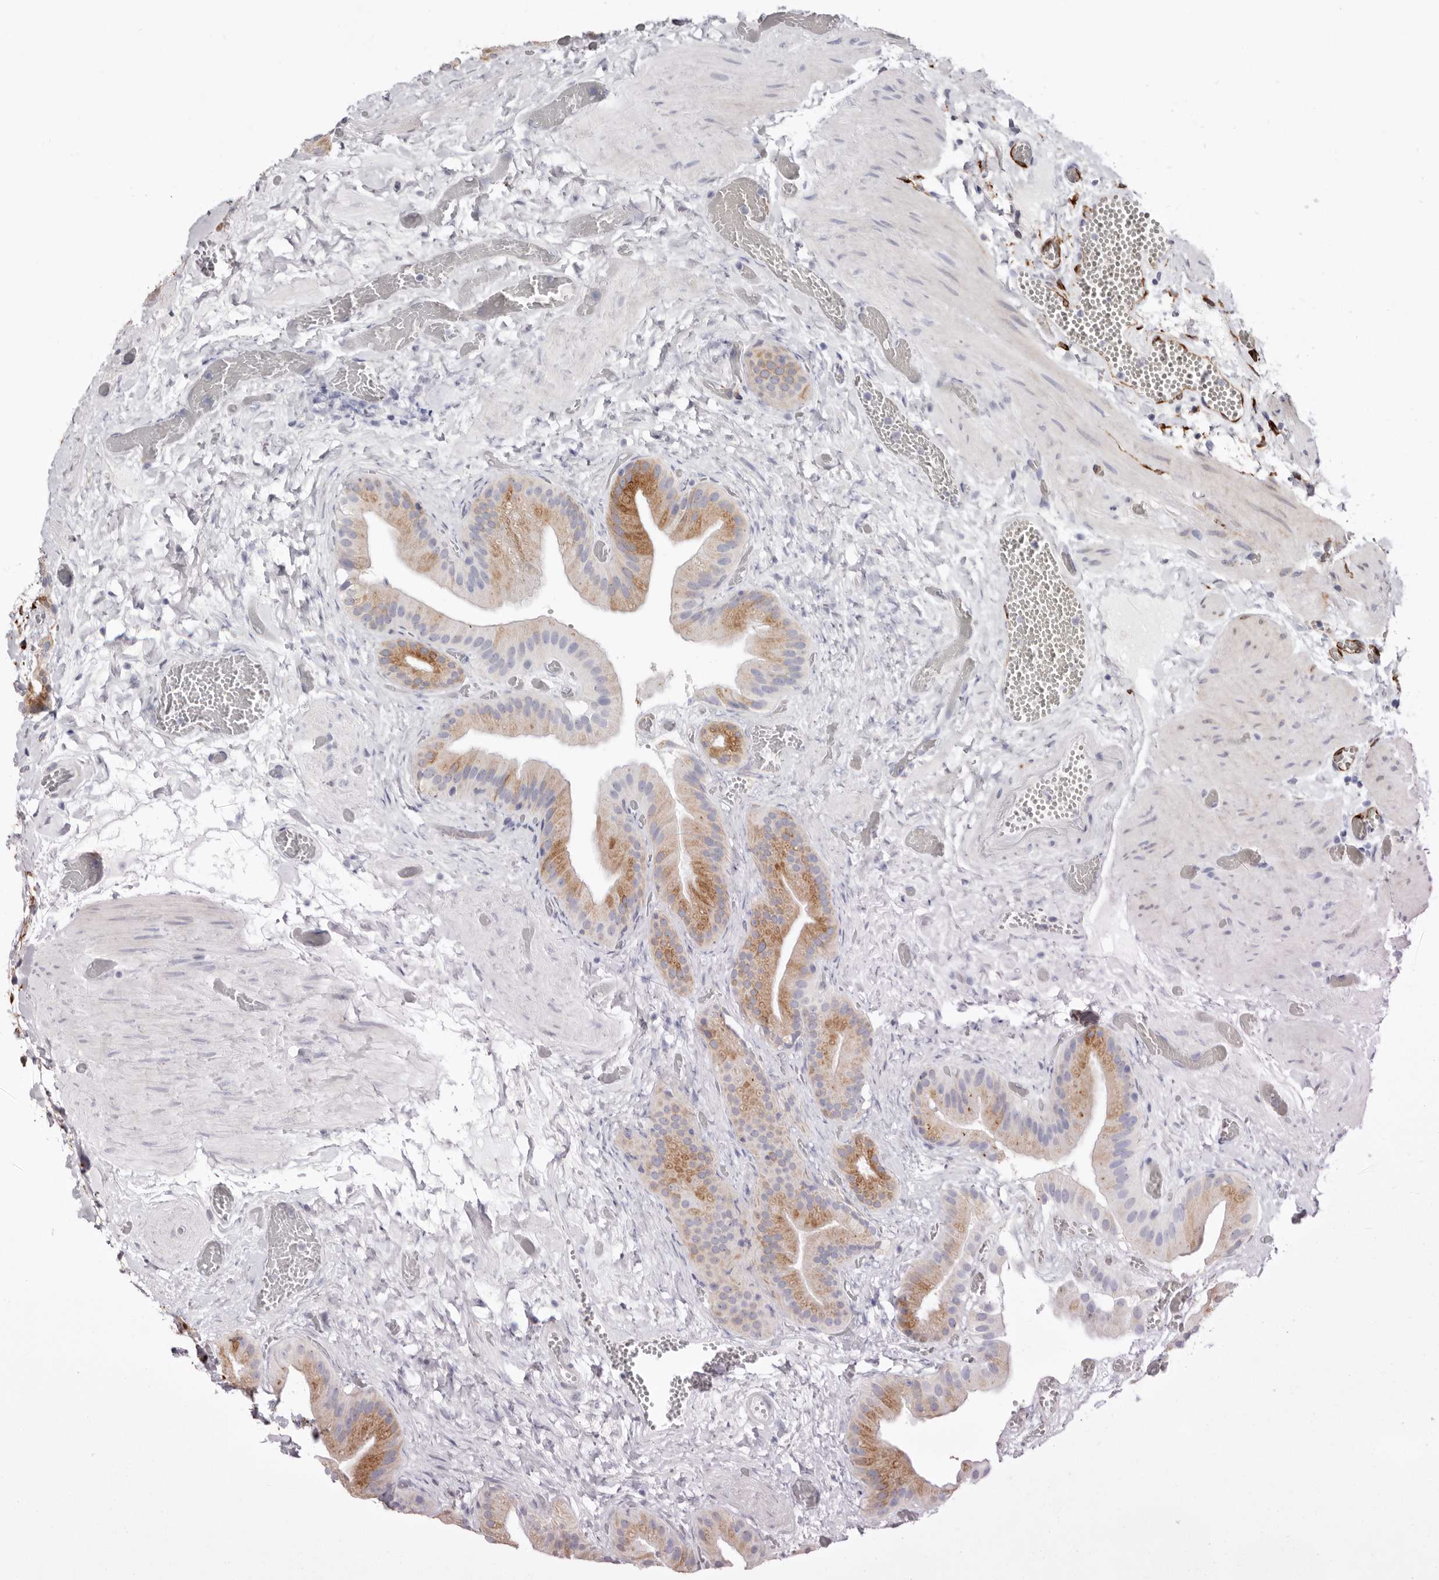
{"staining": {"intensity": "moderate", "quantity": "25%-75%", "location": "cytoplasmic/membranous"}, "tissue": "gallbladder", "cell_type": "Glandular cells", "image_type": "normal", "snomed": [{"axis": "morphology", "description": "Normal tissue, NOS"}, {"axis": "topography", "description": "Gallbladder"}], "caption": "Immunohistochemical staining of normal human gallbladder exhibits moderate cytoplasmic/membranous protein expression in approximately 25%-75% of glandular cells. The protein is shown in brown color, while the nuclei are stained blue.", "gene": "SEMA3E", "patient": {"sex": "female", "age": 64}}